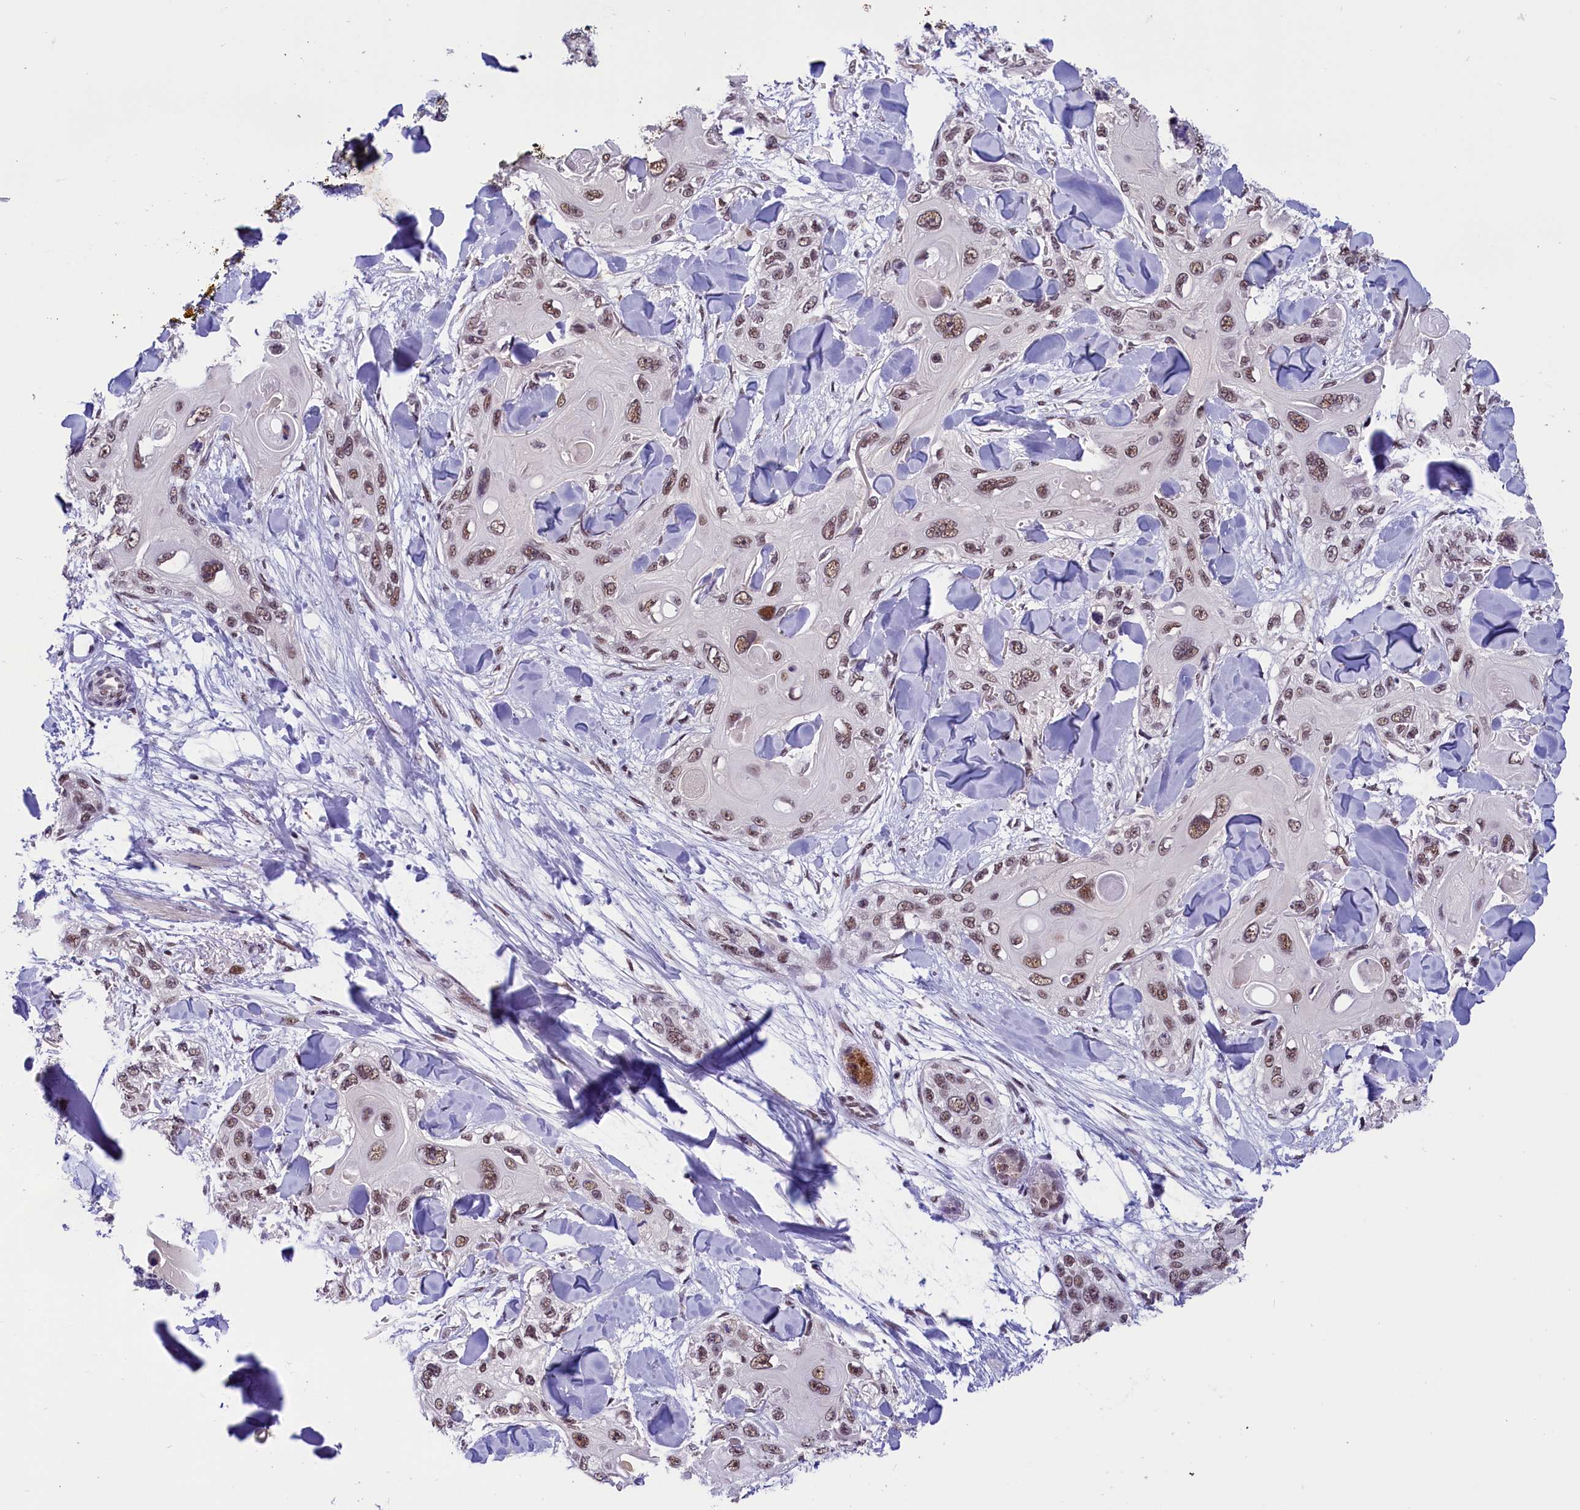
{"staining": {"intensity": "moderate", "quantity": ">75%", "location": "nuclear"}, "tissue": "skin cancer", "cell_type": "Tumor cells", "image_type": "cancer", "snomed": [{"axis": "morphology", "description": "Normal tissue, NOS"}, {"axis": "morphology", "description": "Squamous cell carcinoma, NOS"}, {"axis": "topography", "description": "Skin"}], "caption": "Squamous cell carcinoma (skin) stained for a protein (brown) displays moderate nuclear positive expression in about >75% of tumor cells.", "gene": "ZC3H4", "patient": {"sex": "male", "age": 72}}